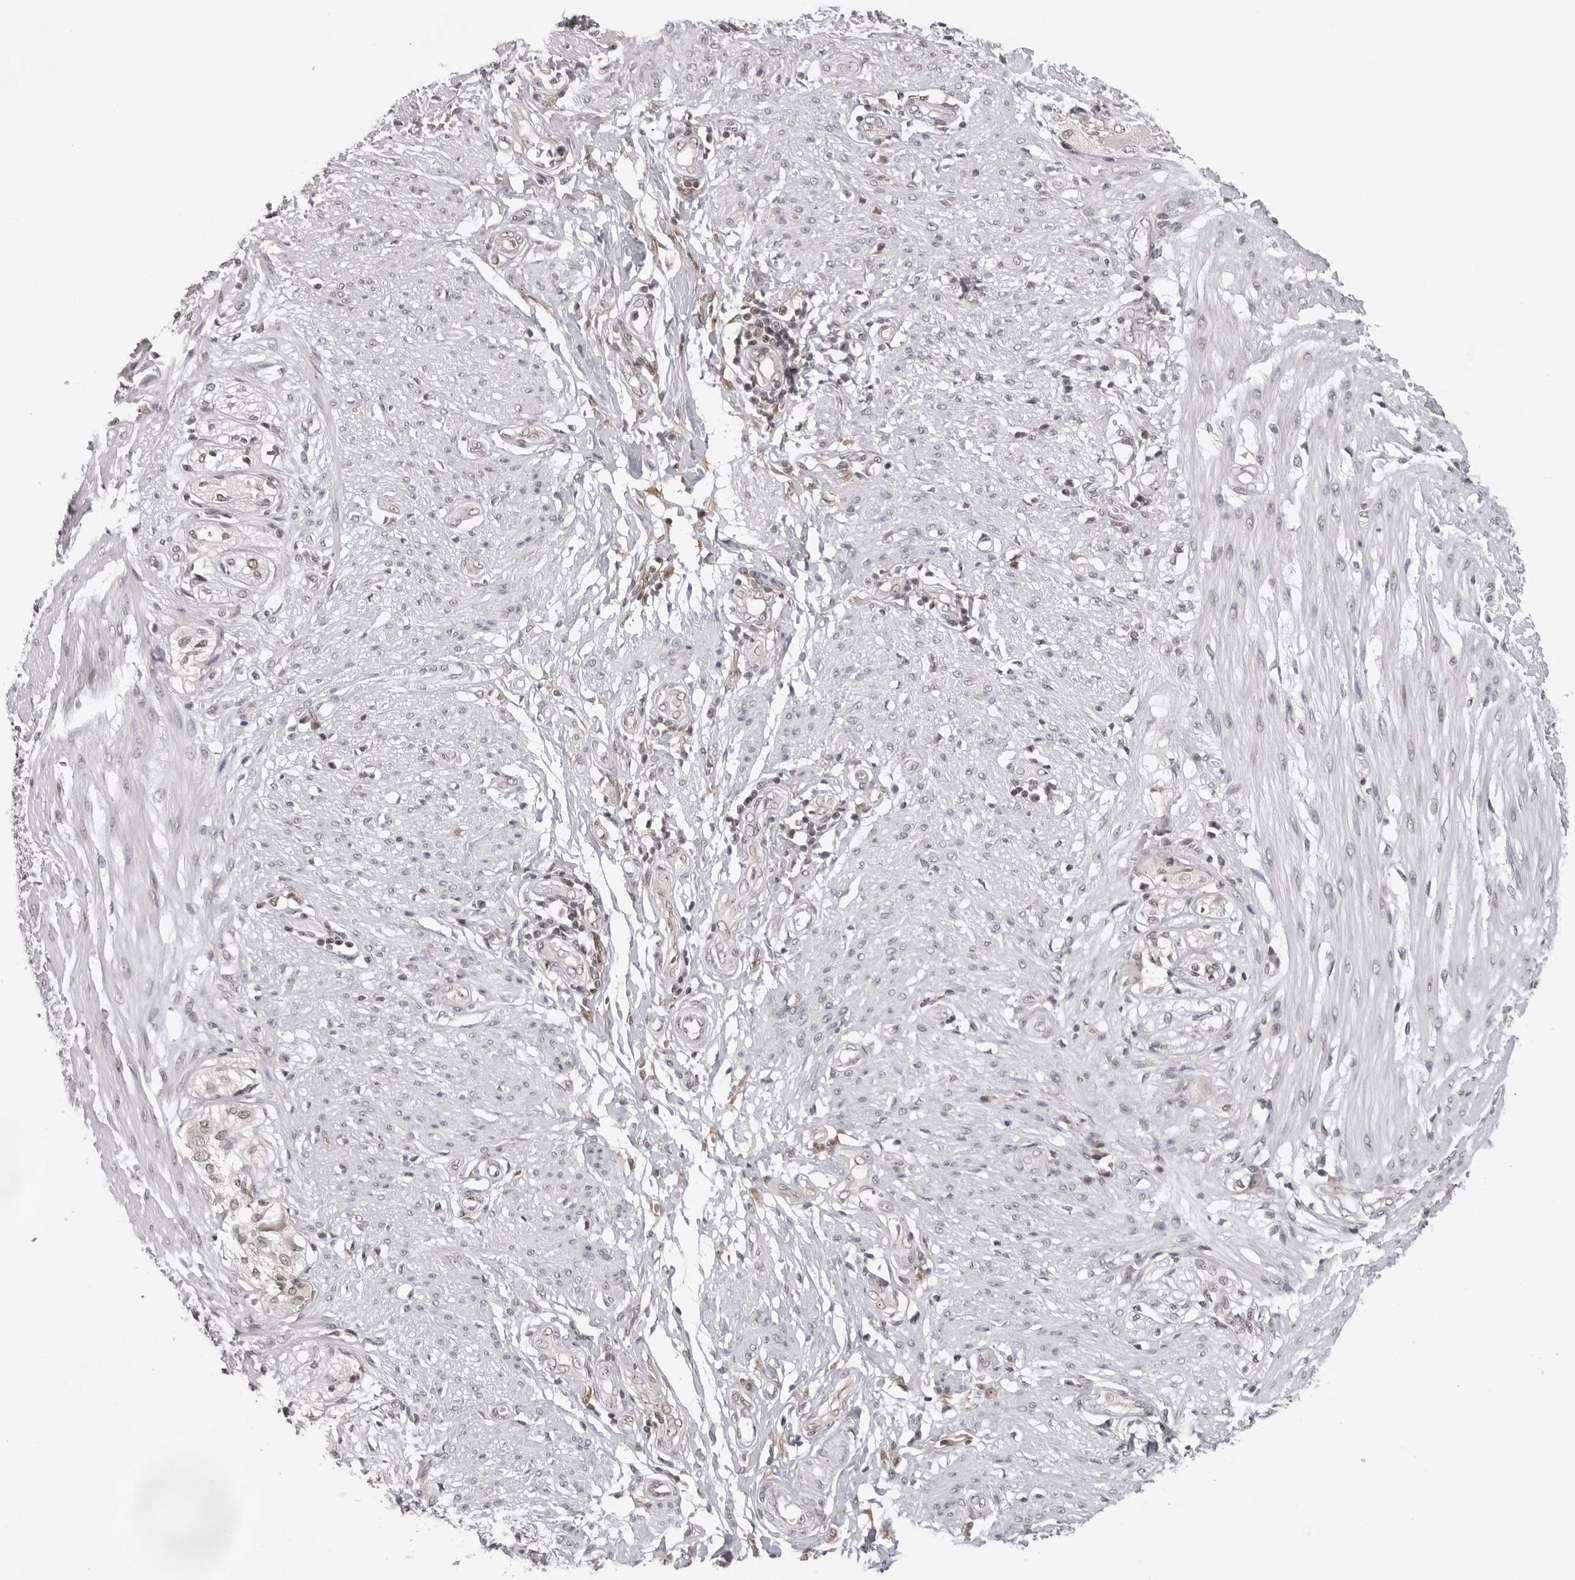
{"staining": {"intensity": "negative", "quantity": "none", "location": "none"}, "tissue": "smooth muscle", "cell_type": "Smooth muscle cells", "image_type": "normal", "snomed": [{"axis": "morphology", "description": "Normal tissue, NOS"}, {"axis": "morphology", "description": "Adenocarcinoma, NOS"}, {"axis": "topography", "description": "Colon"}, {"axis": "topography", "description": "Peripheral nerve tissue"}], "caption": "Human smooth muscle stained for a protein using IHC exhibits no positivity in smooth muscle cells.", "gene": "EXOSC10", "patient": {"sex": "male", "age": 14}}